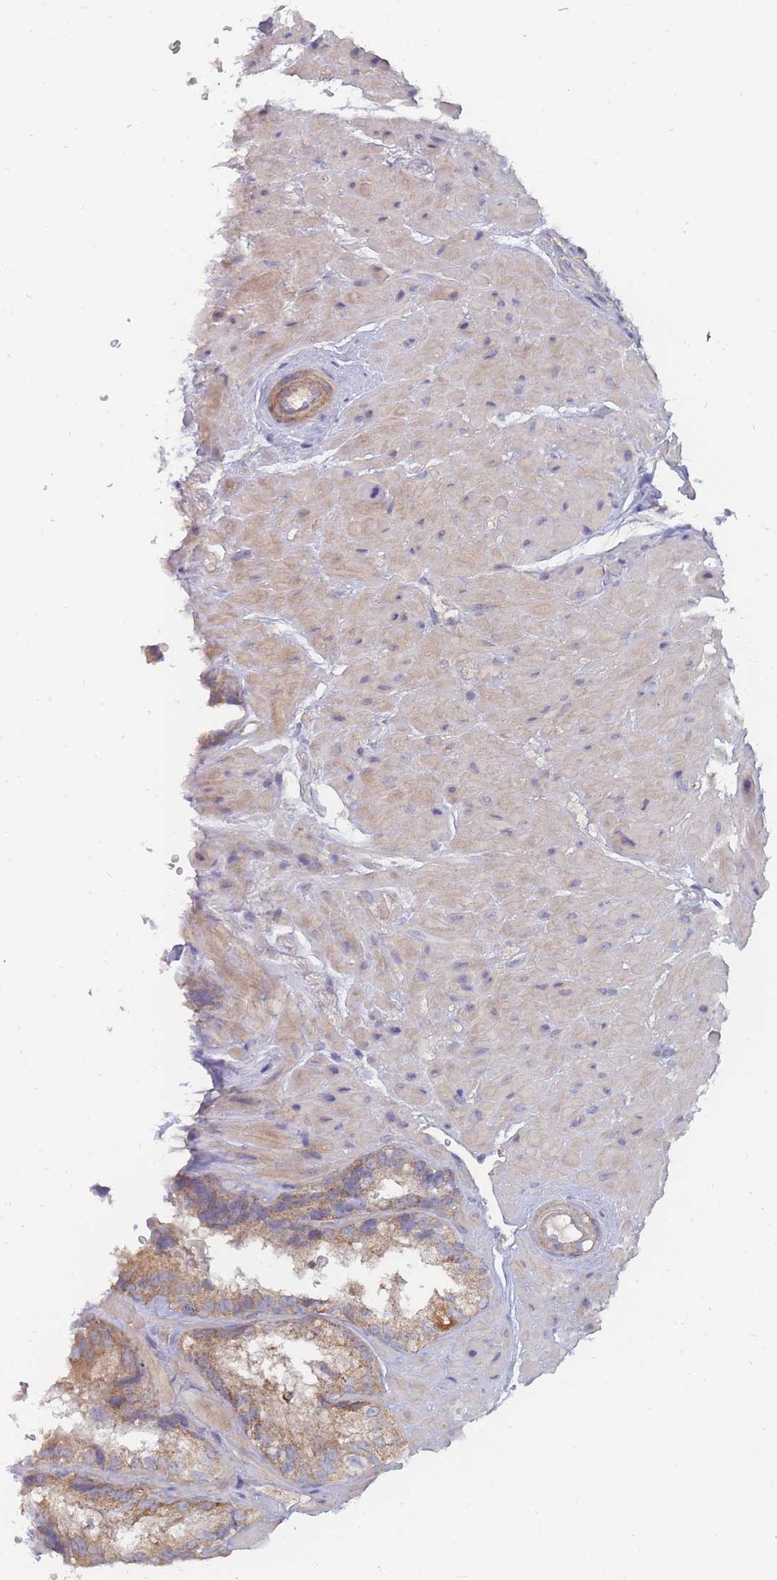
{"staining": {"intensity": "weak", "quantity": "25%-75%", "location": "cytoplasmic/membranous"}, "tissue": "seminal vesicle", "cell_type": "Glandular cells", "image_type": "normal", "snomed": [{"axis": "morphology", "description": "Normal tissue, NOS"}, {"axis": "topography", "description": "Seminal veicle"}], "caption": "Immunohistochemistry (IHC) image of benign seminal vesicle stained for a protein (brown), which shows low levels of weak cytoplasmic/membranous expression in approximately 25%-75% of glandular cells.", "gene": "NUB1", "patient": {"sex": "male", "age": 58}}